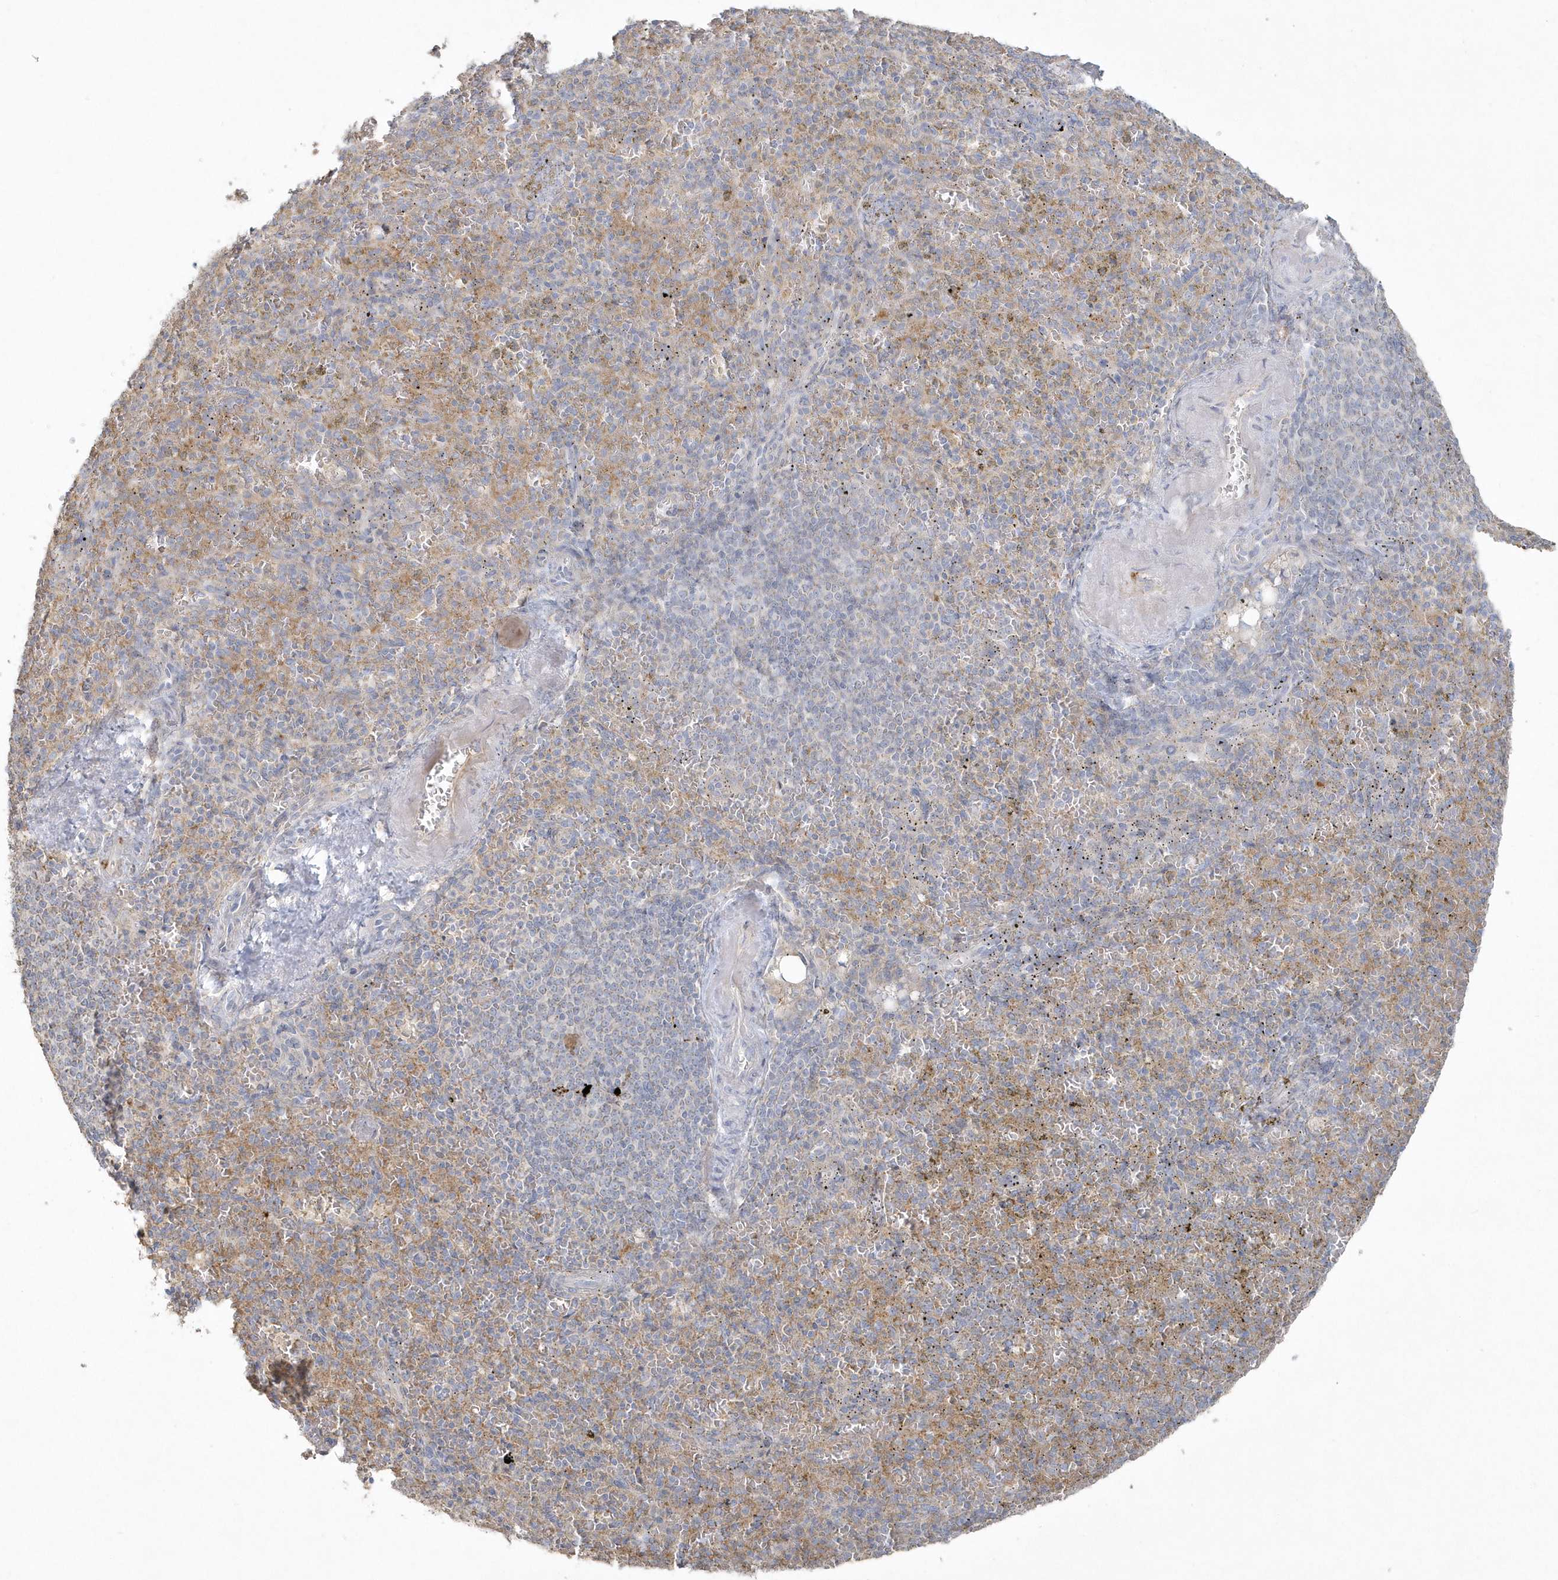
{"staining": {"intensity": "weak", "quantity": "<25%", "location": "cytoplasmic/membranous"}, "tissue": "spleen", "cell_type": "Cells in red pulp", "image_type": "normal", "snomed": [{"axis": "morphology", "description": "Normal tissue, NOS"}, {"axis": "topography", "description": "Spleen"}], "caption": "Benign spleen was stained to show a protein in brown. There is no significant staining in cells in red pulp.", "gene": "BLTP3A", "patient": {"sex": "female", "age": 74}}